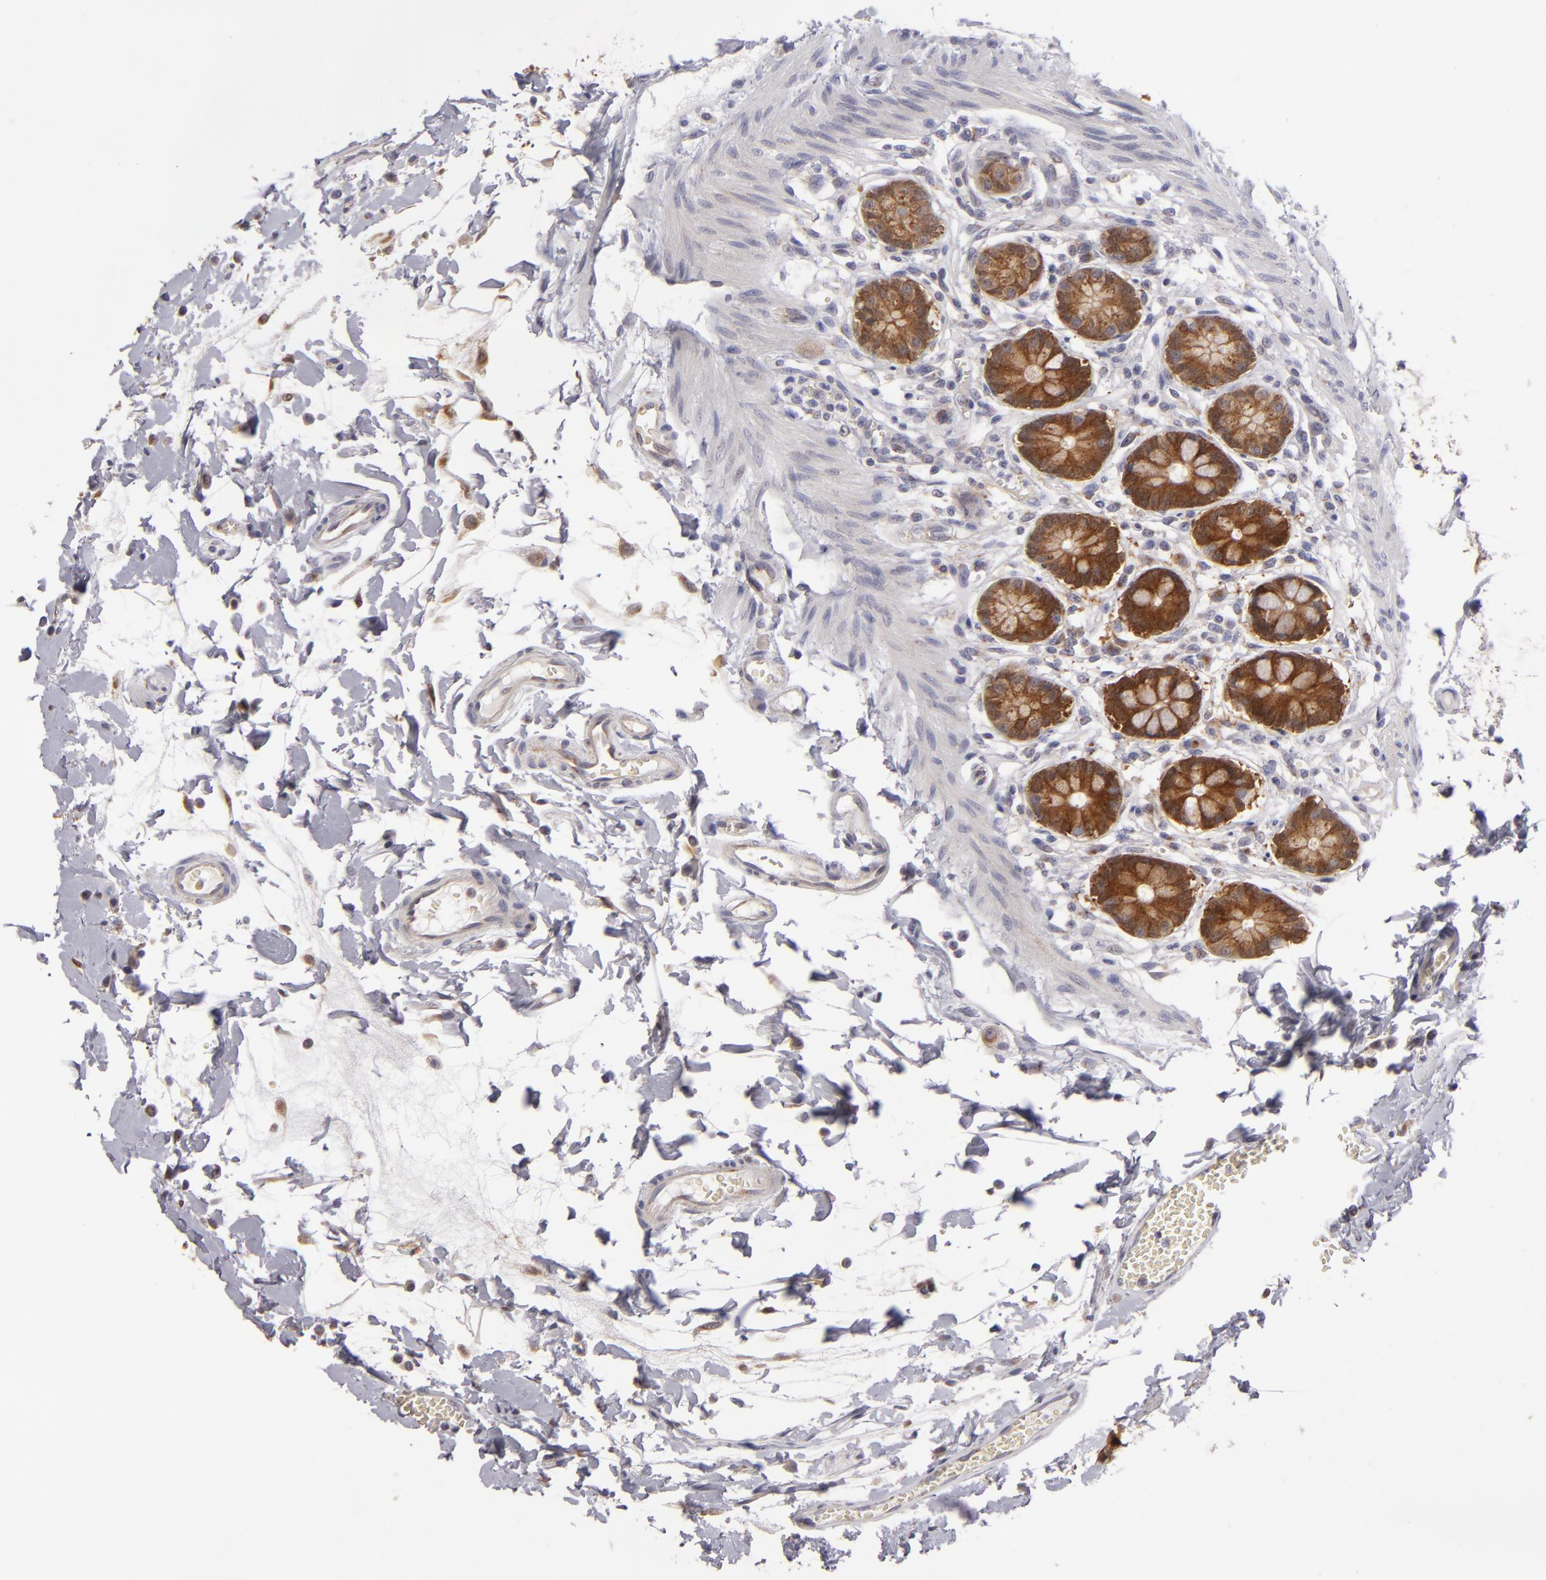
{"staining": {"intensity": "strong", "quantity": ">75%", "location": "cytoplasmic/membranous"}, "tissue": "small intestine", "cell_type": "Glandular cells", "image_type": "normal", "snomed": [{"axis": "morphology", "description": "Normal tissue, NOS"}, {"axis": "topography", "description": "Small intestine"}], "caption": "Strong cytoplasmic/membranous expression is appreciated in approximately >75% of glandular cells in normal small intestine.", "gene": "SH2D4A", "patient": {"sex": "female", "age": 61}}